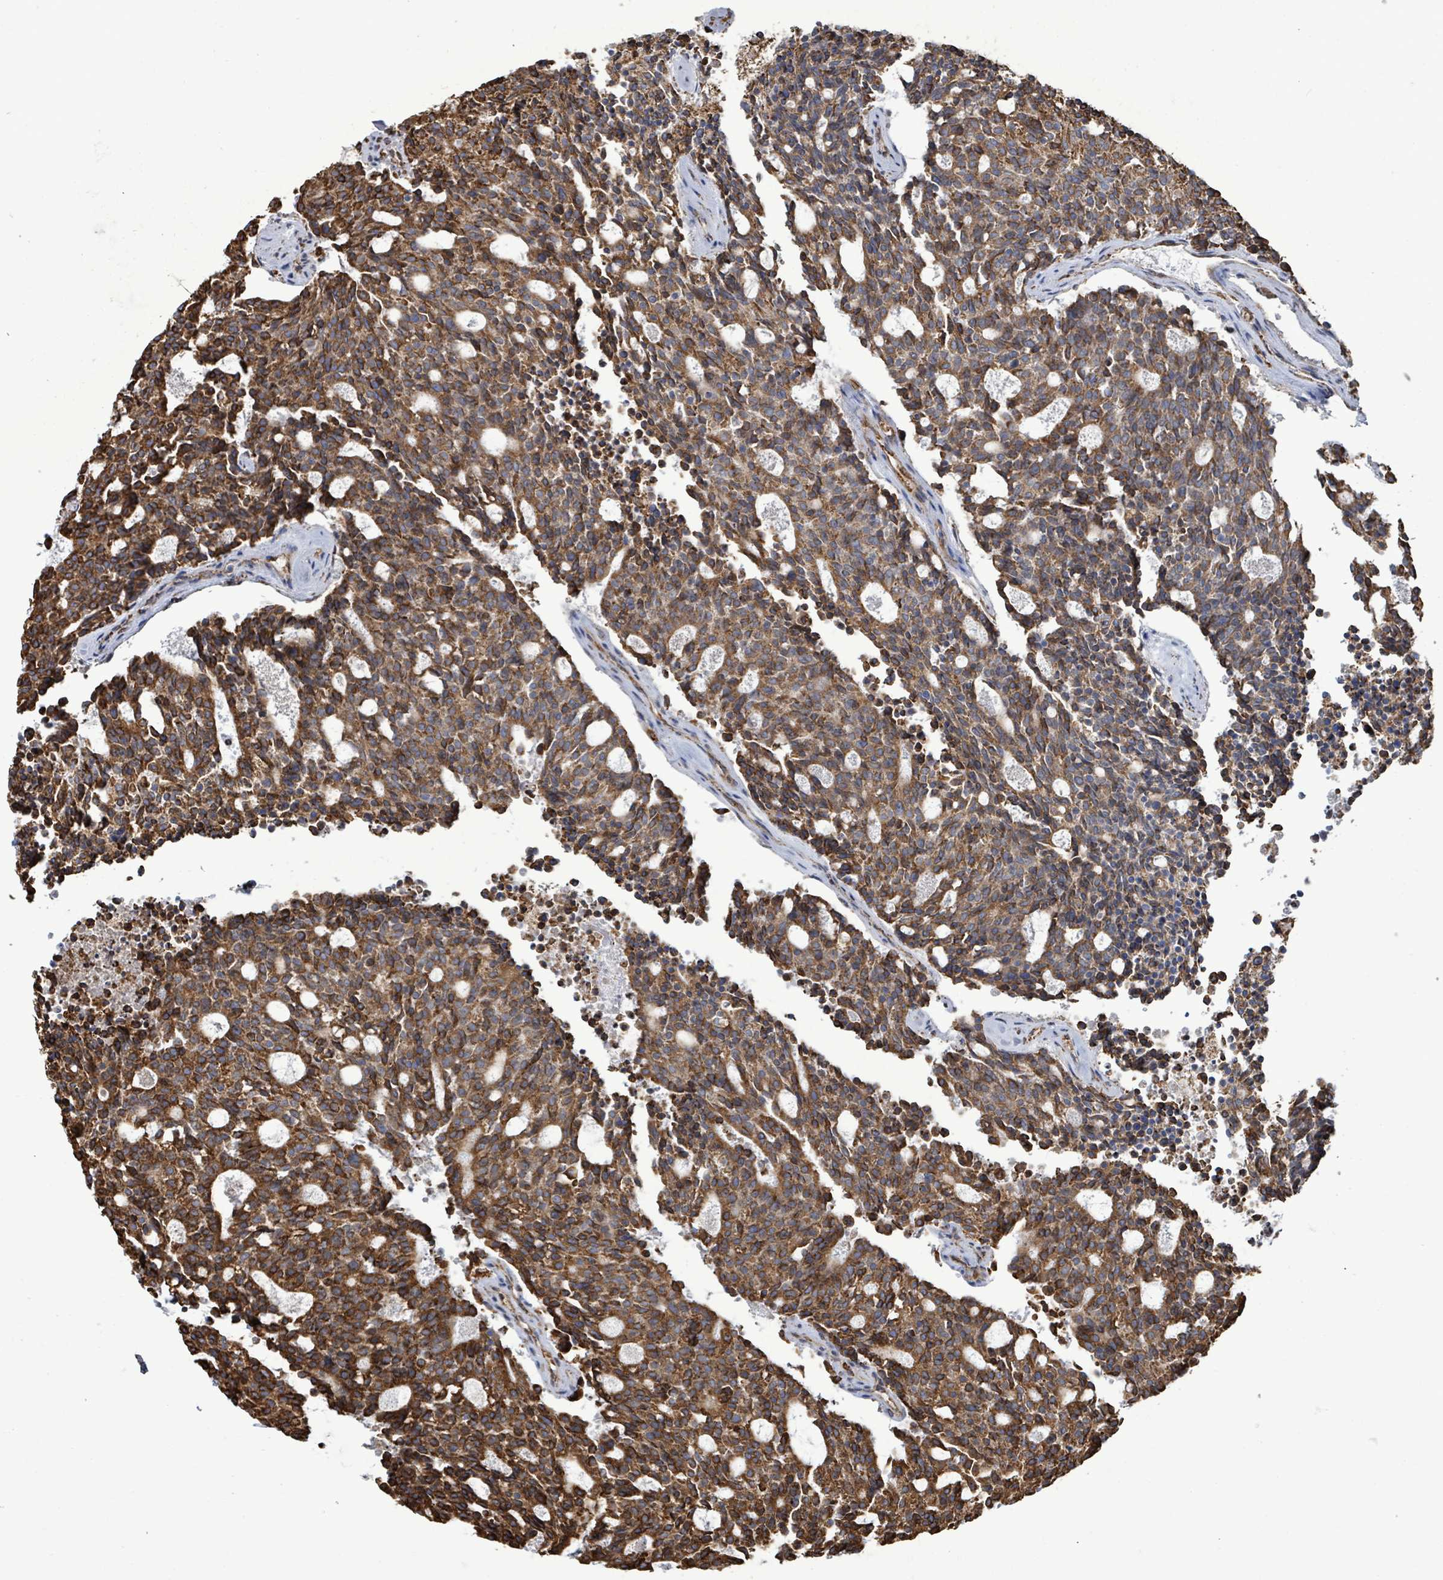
{"staining": {"intensity": "strong", "quantity": ">75%", "location": "cytoplasmic/membranous"}, "tissue": "carcinoid", "cell_type": "Tumor cells", "image_type": "cancer", "snomed": [{"axis": "morphology", "description": "Carcinoid, malignant, NOS"}, {"axis": "topography", "description": "Pancreas"}], "caption": "Approximately >75% of tumor cells in malignant carcinoid reveal strong cytoplasmic/membranous protein staining as visualized by brown immunohistochemical staining.", "gene": "RFPL4A", "patient": {"sex": "female", "age": 54}}